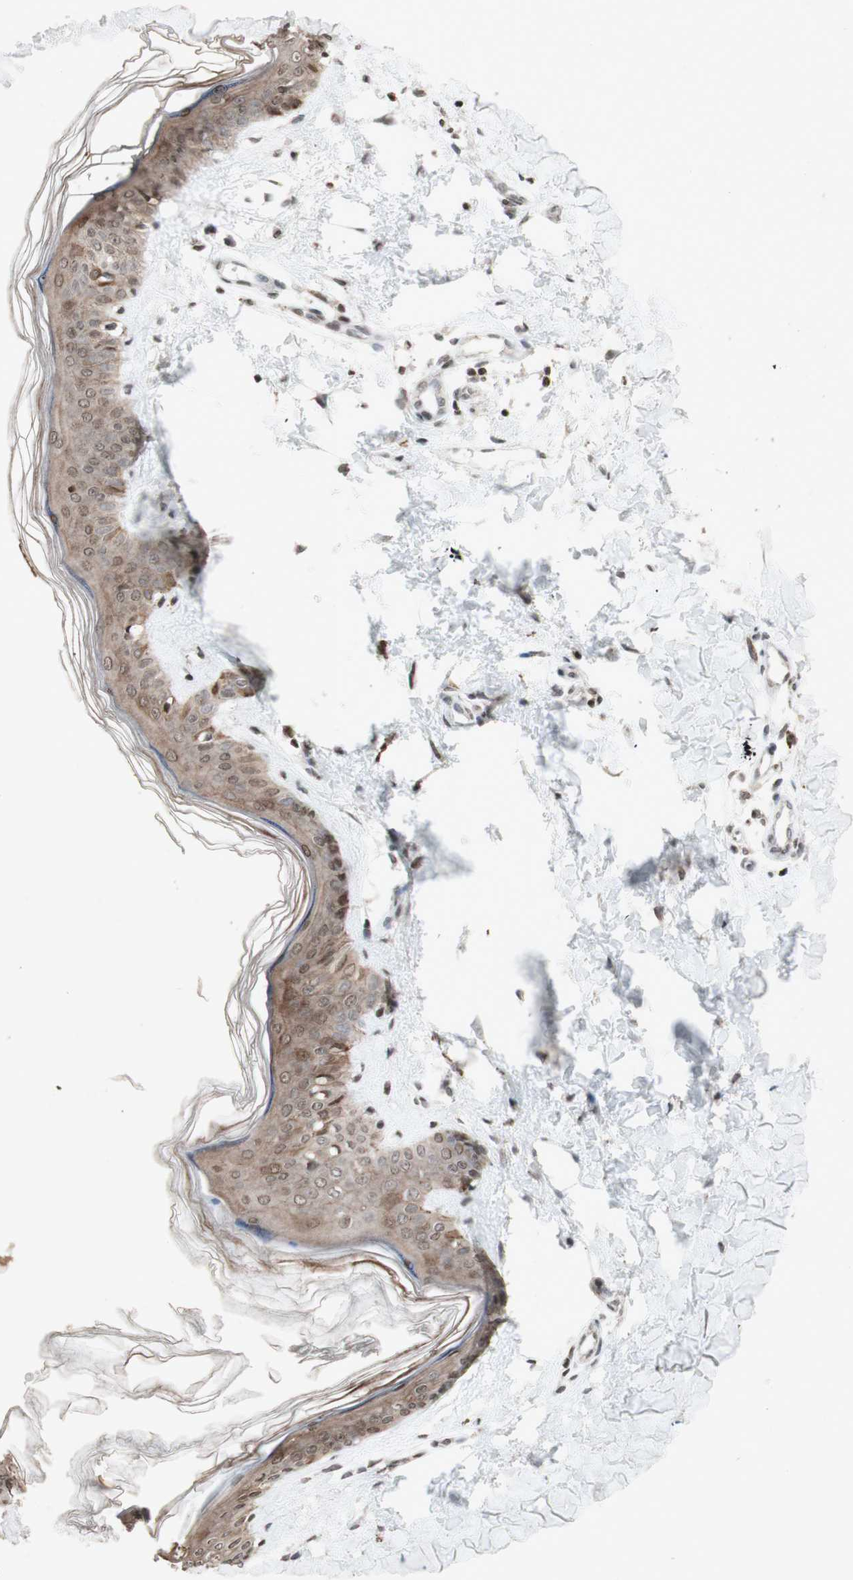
{"staining": {"intensity": "weak", "quantity": "25%-75%", "location": "nuclear"}, "tissue": "skin", "cell_type": "Fibroblasts", "image_type": "normal", "snomed": [{"axis": "morphology", "description": "Normal tissue, NOS"}, {"axis": "topography", "description": "Skin"}], "caption": "Immunohistochemical staining of benign human skin shows weak nuclear protein expression in approximately 25%-75% of fibroblasts. (DAB IHC, brown staining for protein, blue staining for nuclei).", "gene": "PLXNA1", "patient": {"sex": "female", "age": 41}}